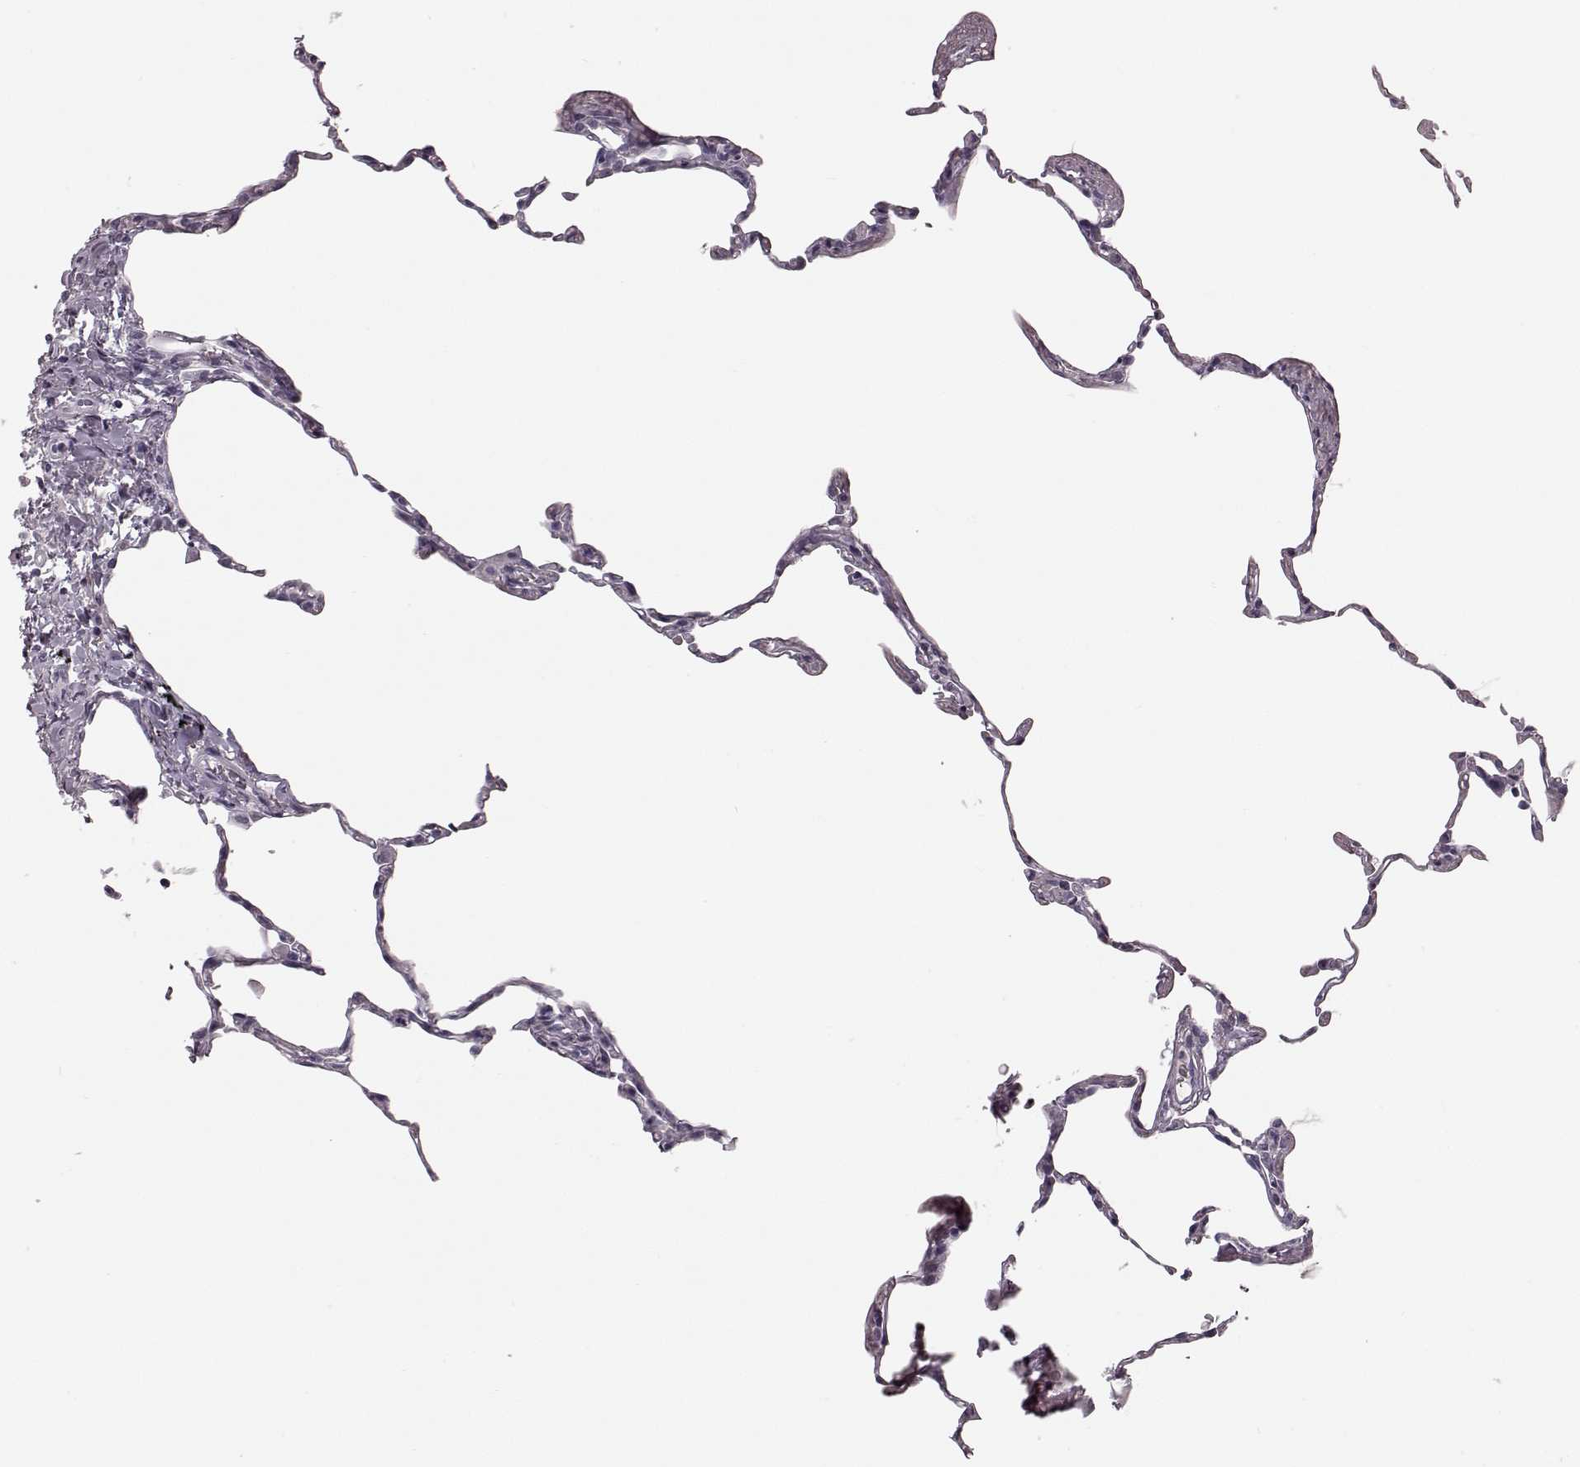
{"staining": {"intensity": "negative", "quantity": "none", "location": "none"}, "tissue": "lung", "cell_type": "Alveolar cells", "image_type": "normal", "snomed": [{"axis": "morphology", "description": "Normal tissue, NOS"}, {"axis": "topography", "description": "Lung"}], "caption": "An immunohistochemistry micrograph of unremarkable lung is shown. There is no staining in alveolar cells of lung. The staining was performed using DAB (3,3'-diaminobenzidine) to visualize the protein expression in brown, while the nuclei were stained in blue with hematoxylin (Magnification: 20x).", "gene": "ZNF433", "patient": {"sex": "female", "age": 57}}